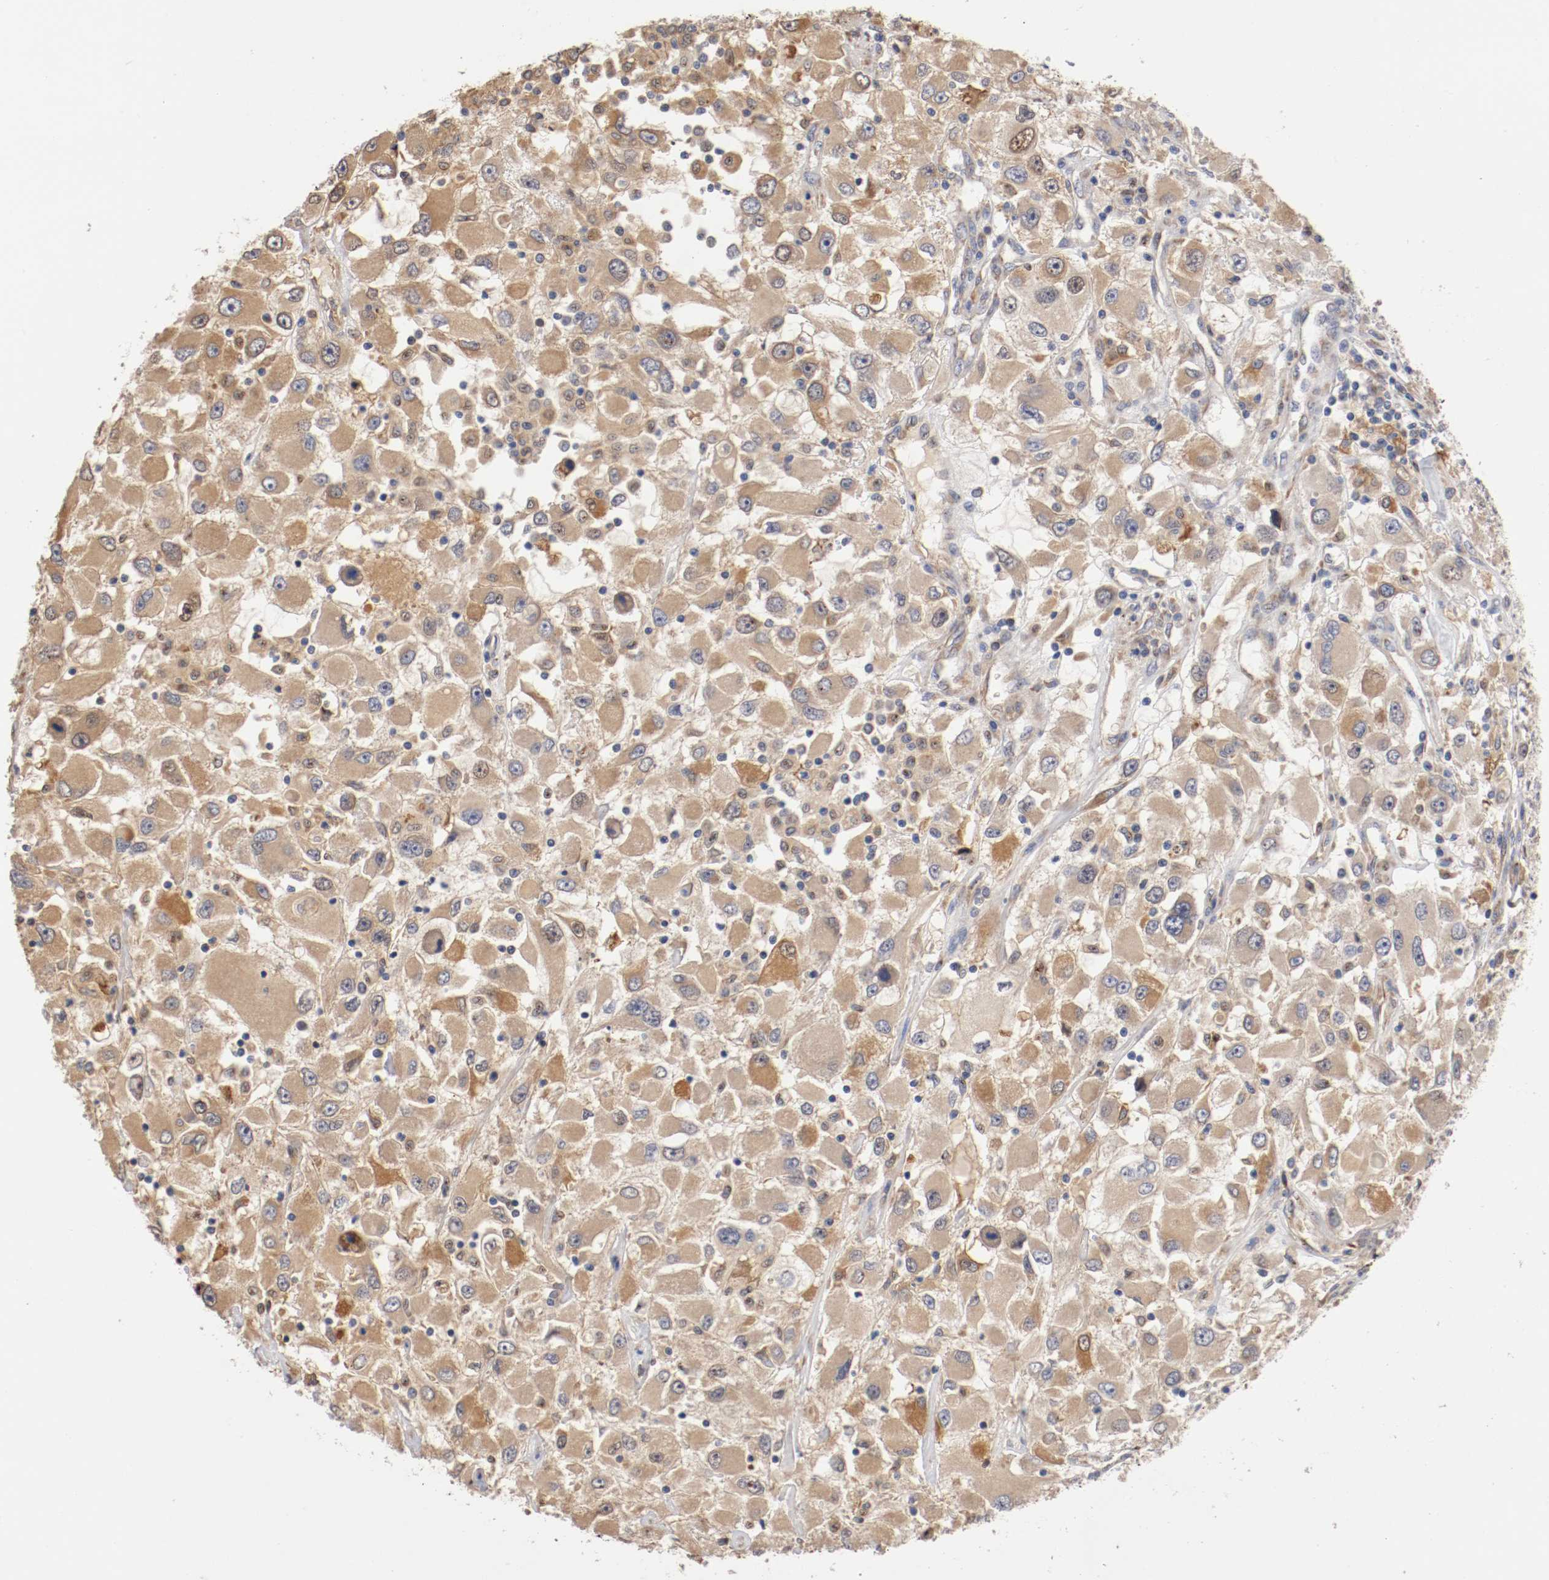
{"staining": {"intensity": "moderate", "quantity": ">75%", "location": "cytoplasmic/membranous"}, "tissue": "renal cancer", "cell_type": "Tumor cells", "image_type": "cancer", "snomed": [{"axis": "morphology", "description": "Adenocarcinoma, NOS"}, {"axis": "topography", "description": "Kidney"}], "caption": "Renal adenocarcinoma was stained to show a protein in brown. There is medium levels of moderate cytoplasmic/membranous positivity in about >75% of tumor cells.", "gene": "TNFSF13", "patient": {"sex": "female", "age": 52}}